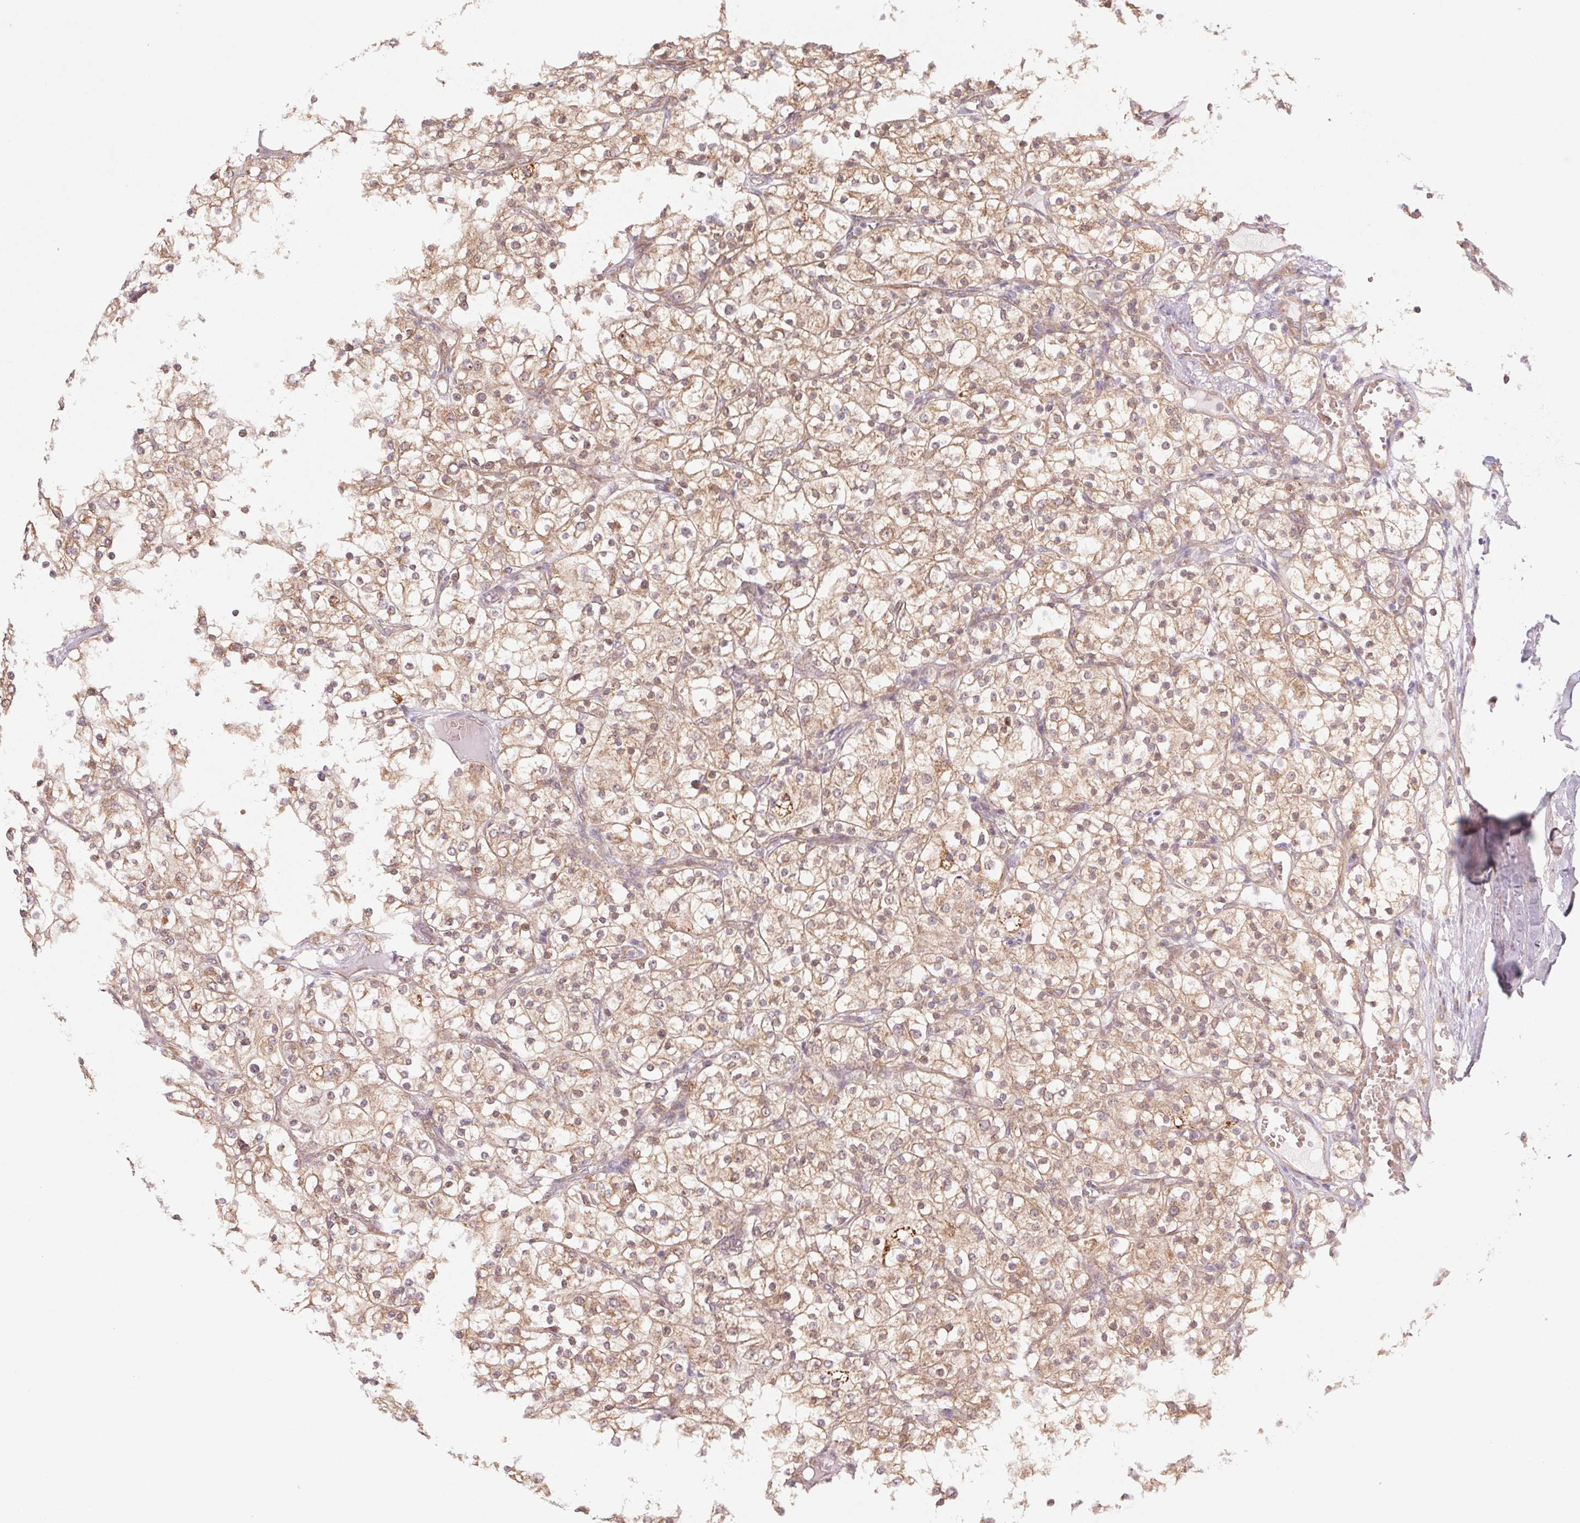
{"staining": {"intensity": "weak", "quantity": ">75%", "location": "cytoplasmic/membranous"}, "tissue": "renal cancer", "cell_type": "Tumor cells", "image_type": "cancer", "snomed": [{"axis": "morphology", "description": "Adenocarcinoma, NOS"}, {"axis": "topography", "description": "Kidney"}], "caption": "Weak cytoplasmic/membranous positivity is present in approximately >75% of tumor cells in renal cancer (adenocarcinoma).", "gene": "RRM1", "patient": {"sex": "male", "age": 80}}